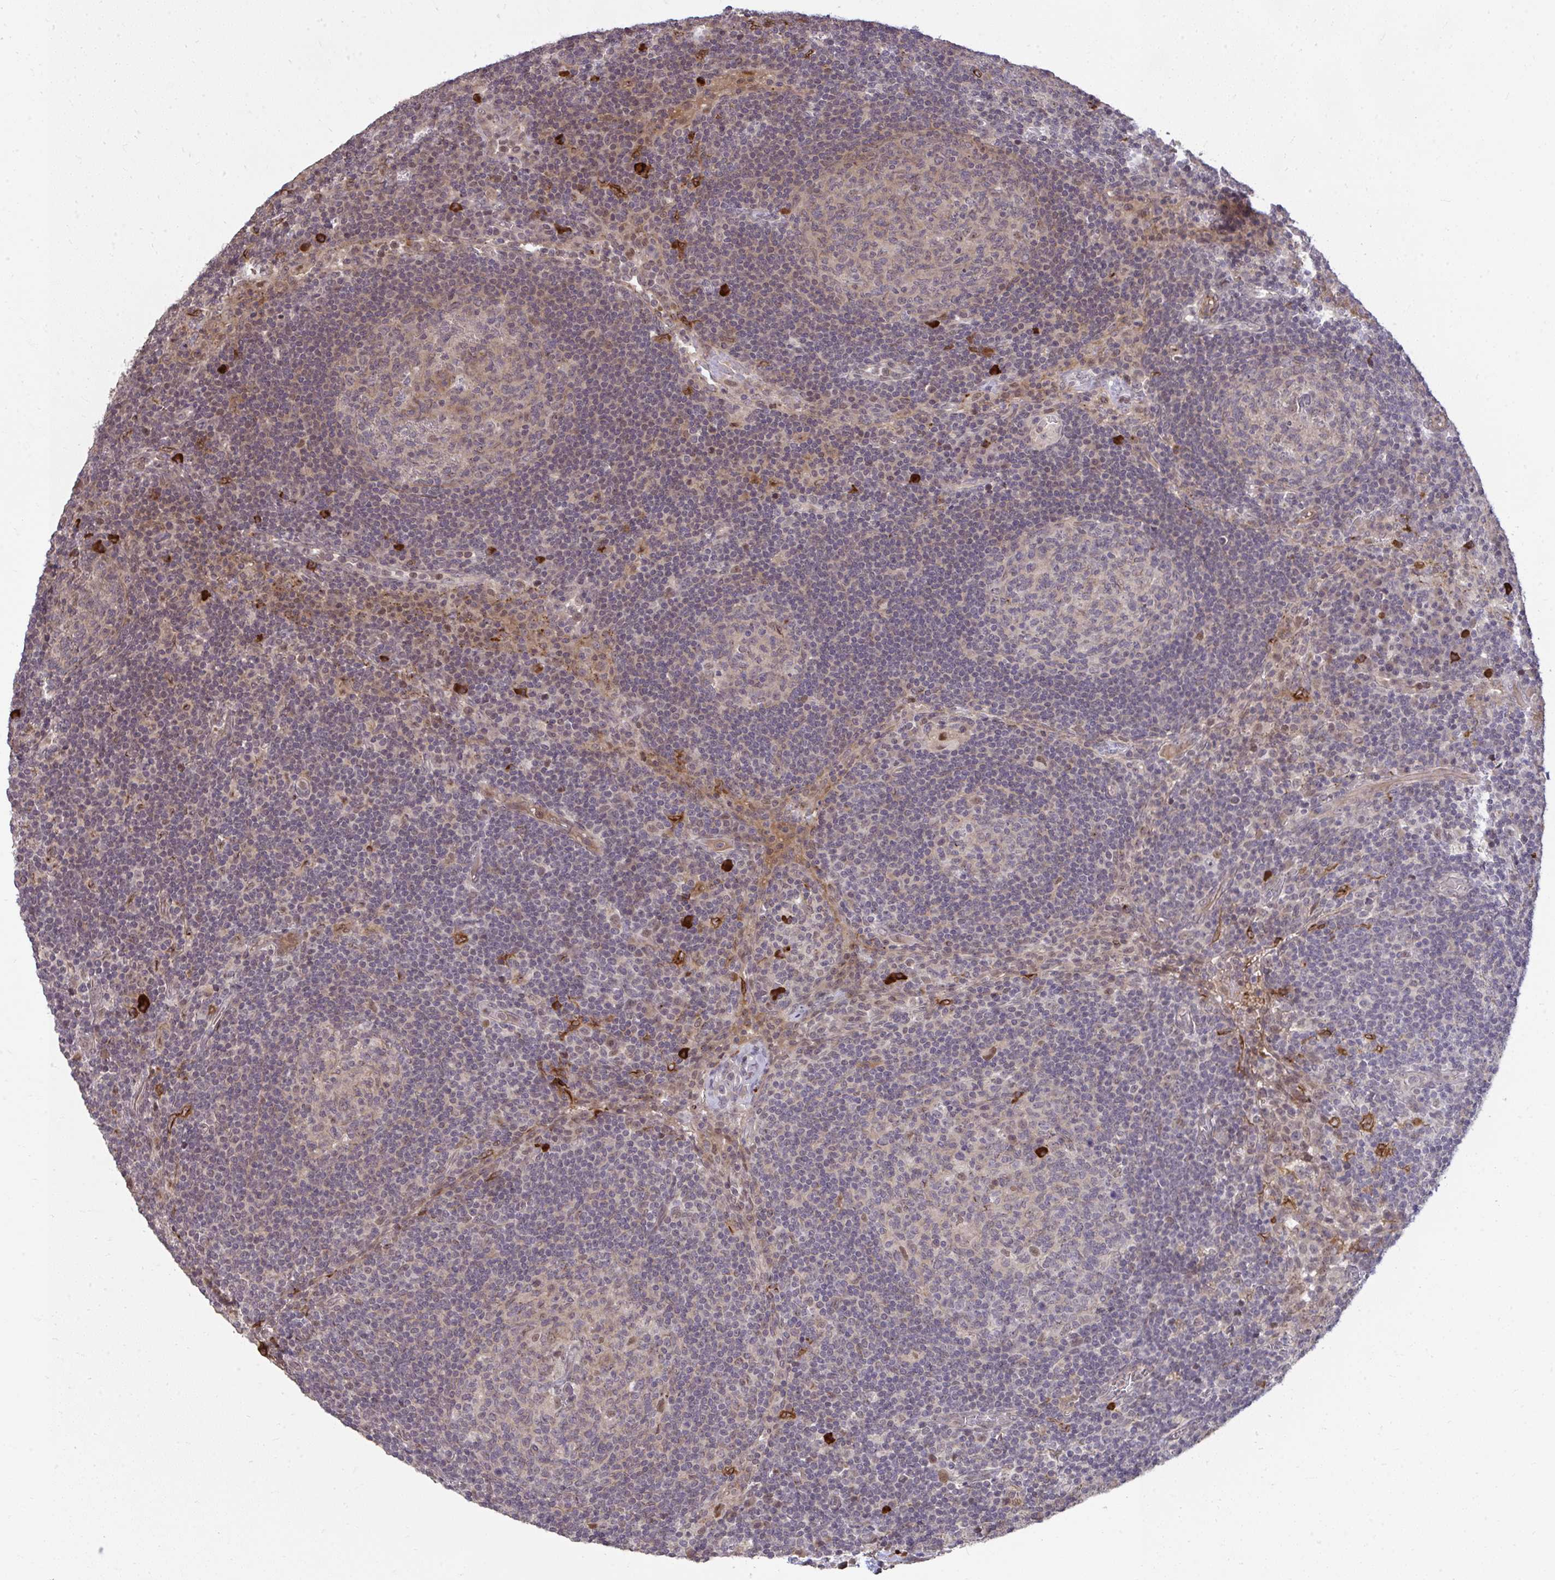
{"staining": {"intensity": "weak", "quantity": "<25%", "location": "cytoplasmic/membranous,nuclear"}, "tissue": "lymph node", "cell_type": "Germinal center cells", "image_type": "normal", "snomed": [{"axis": "morphology", "description": "Normal tissue, NOS"}, {"axis": "topography", "description": "Lymph node"}], "caption": "High power microscopy histopathology image of an IHC image of normal lymph node, revealing no significant positivity in germinal center cells.", "gene": "ZSCAN9", "patient": {"sex": "male", "age": 67}}